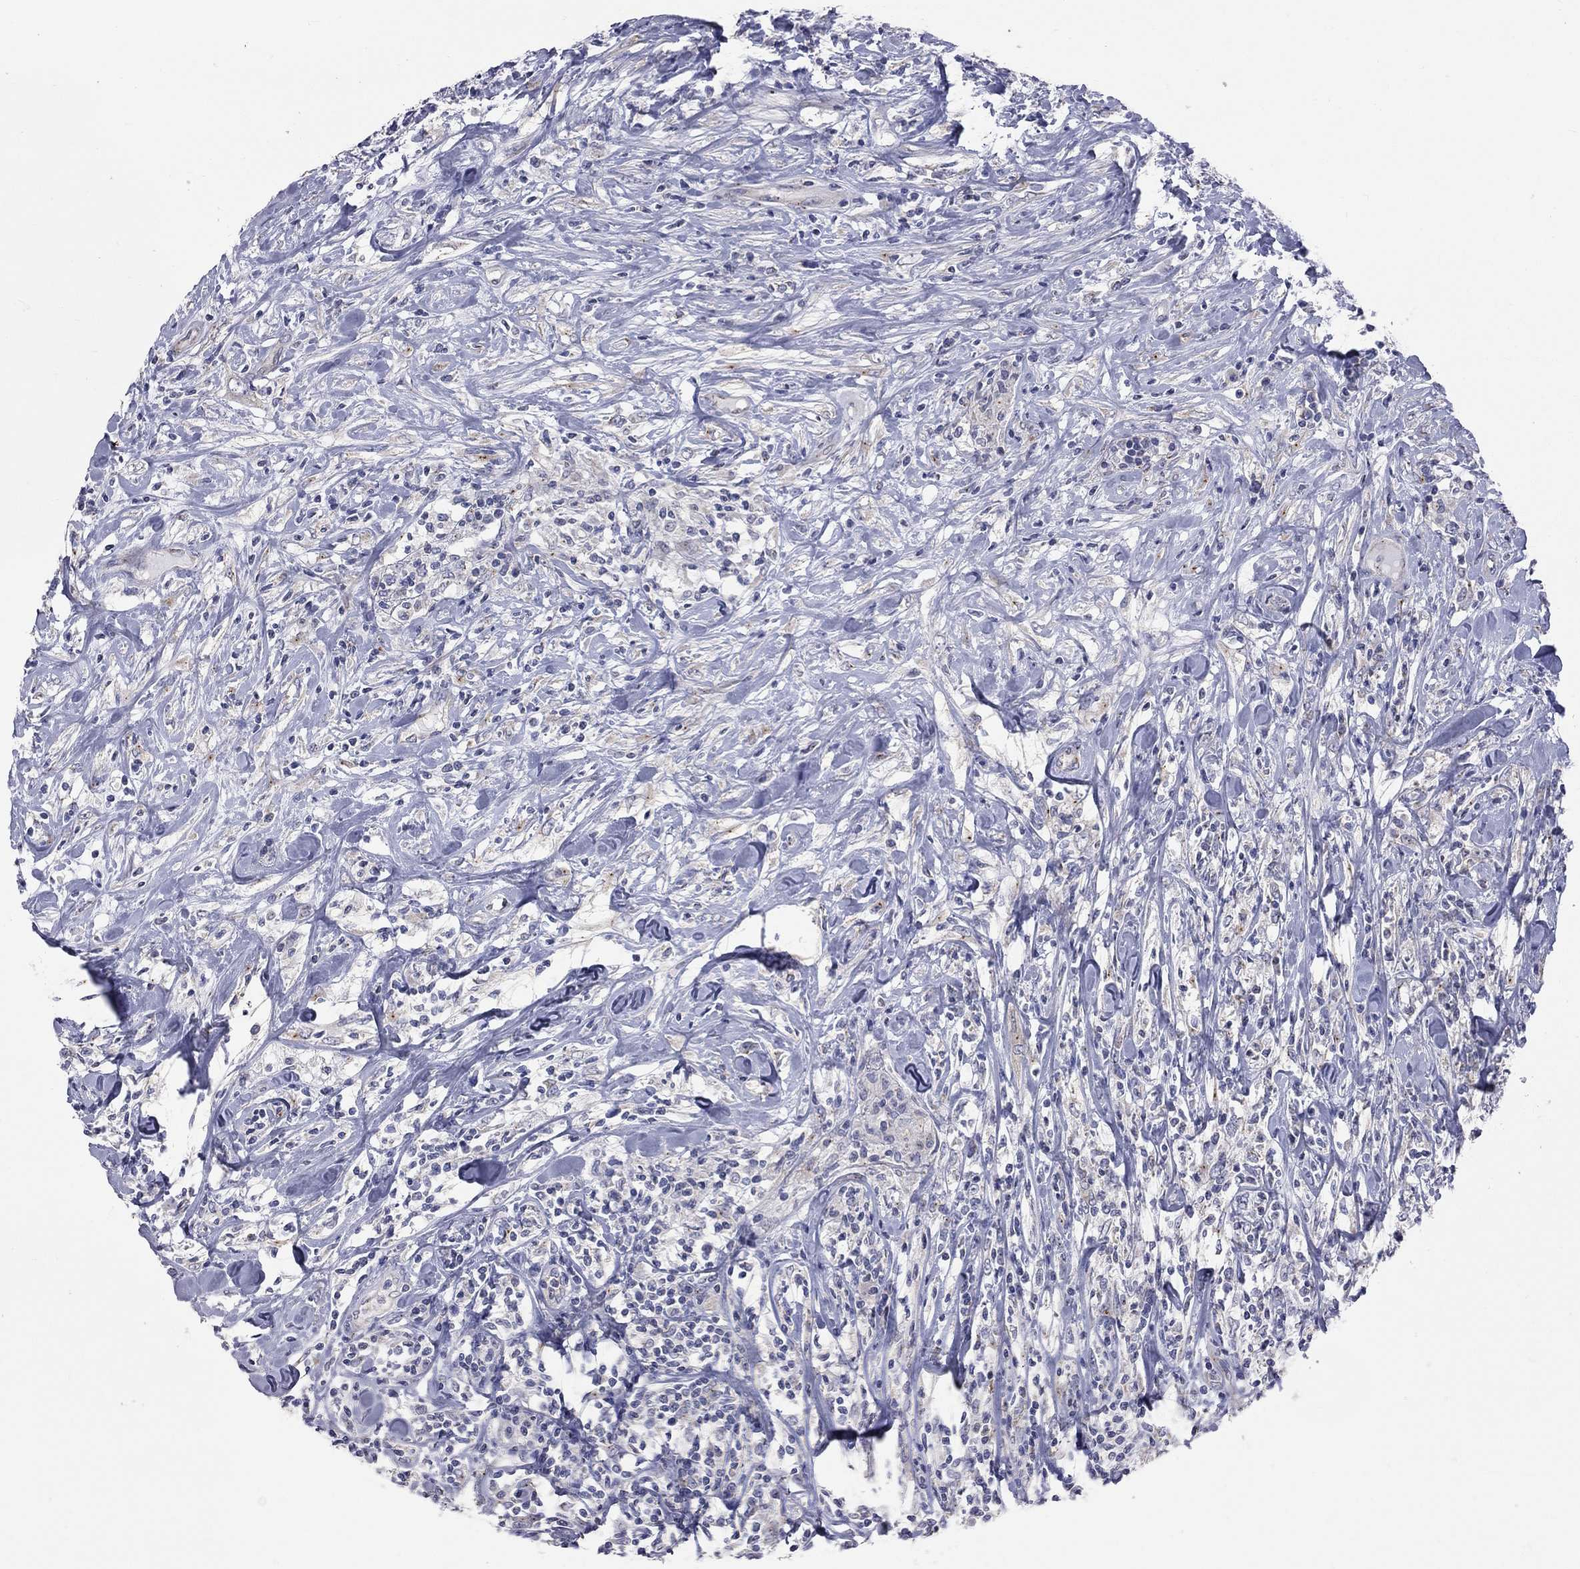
{"staining": {"intensity": "negative", "quantity": "none", "location": "none"}, "tissue": "lymphoma", "cell_type": "Tumor cells", "image_type": "cancer", "snomed": [{"axis": "morphology", "description": "Malignant lymphoma, non-Hodgkin's type, High grade"}, {"axis": "topography", "description": "Lymph node"}], "caption": "Immunohistochemistry (IHC) photomicrograph of malignant lymphoma, non-Hodgkin's type (high-grade) stained for a protein (brown), which exhibits no staining in tumor cells.", "gene": "OPRK1", "patient": {"sex": "female", "age": 84}}